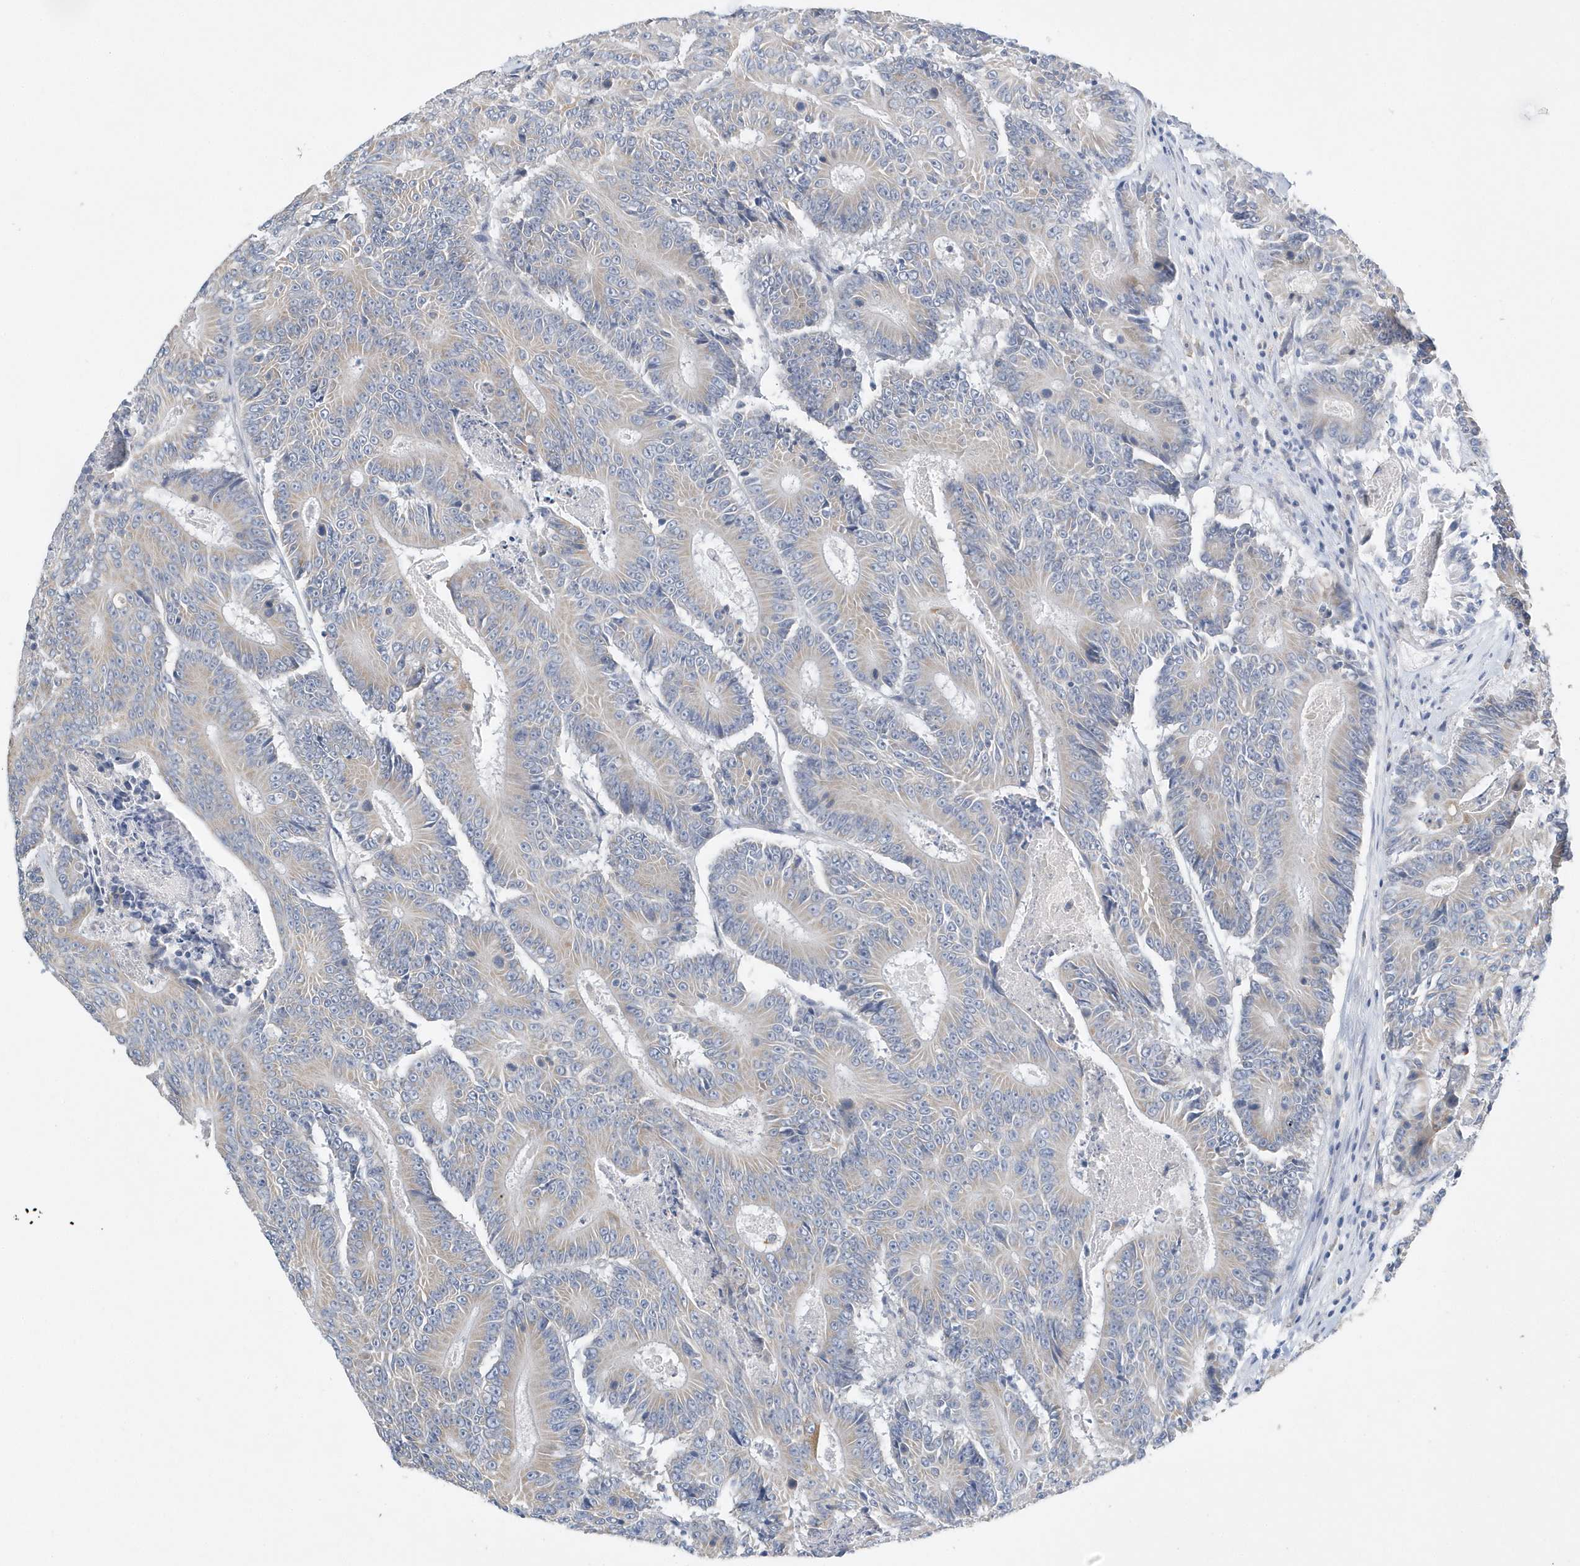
{"staining": {"intensity": "negative", "quantity": "none", "location": "none"}, "tissue": "colorectal cancer", "cell_type": "Tumor cells", "image_type": "cancer", "snomed": [{"axis": "morphology", "description": "Adenocarcinoma, NOS"}, {"axis": "topography", "description": "Colon"}], "caption": "Tumor cells are negative for brown protein staining in adenocarcinoma (colorectal). (DAB IHC with hematoxylin counter stain).", "gene": "SPATA5", "patient": {"sex": "male", "age": 83}}